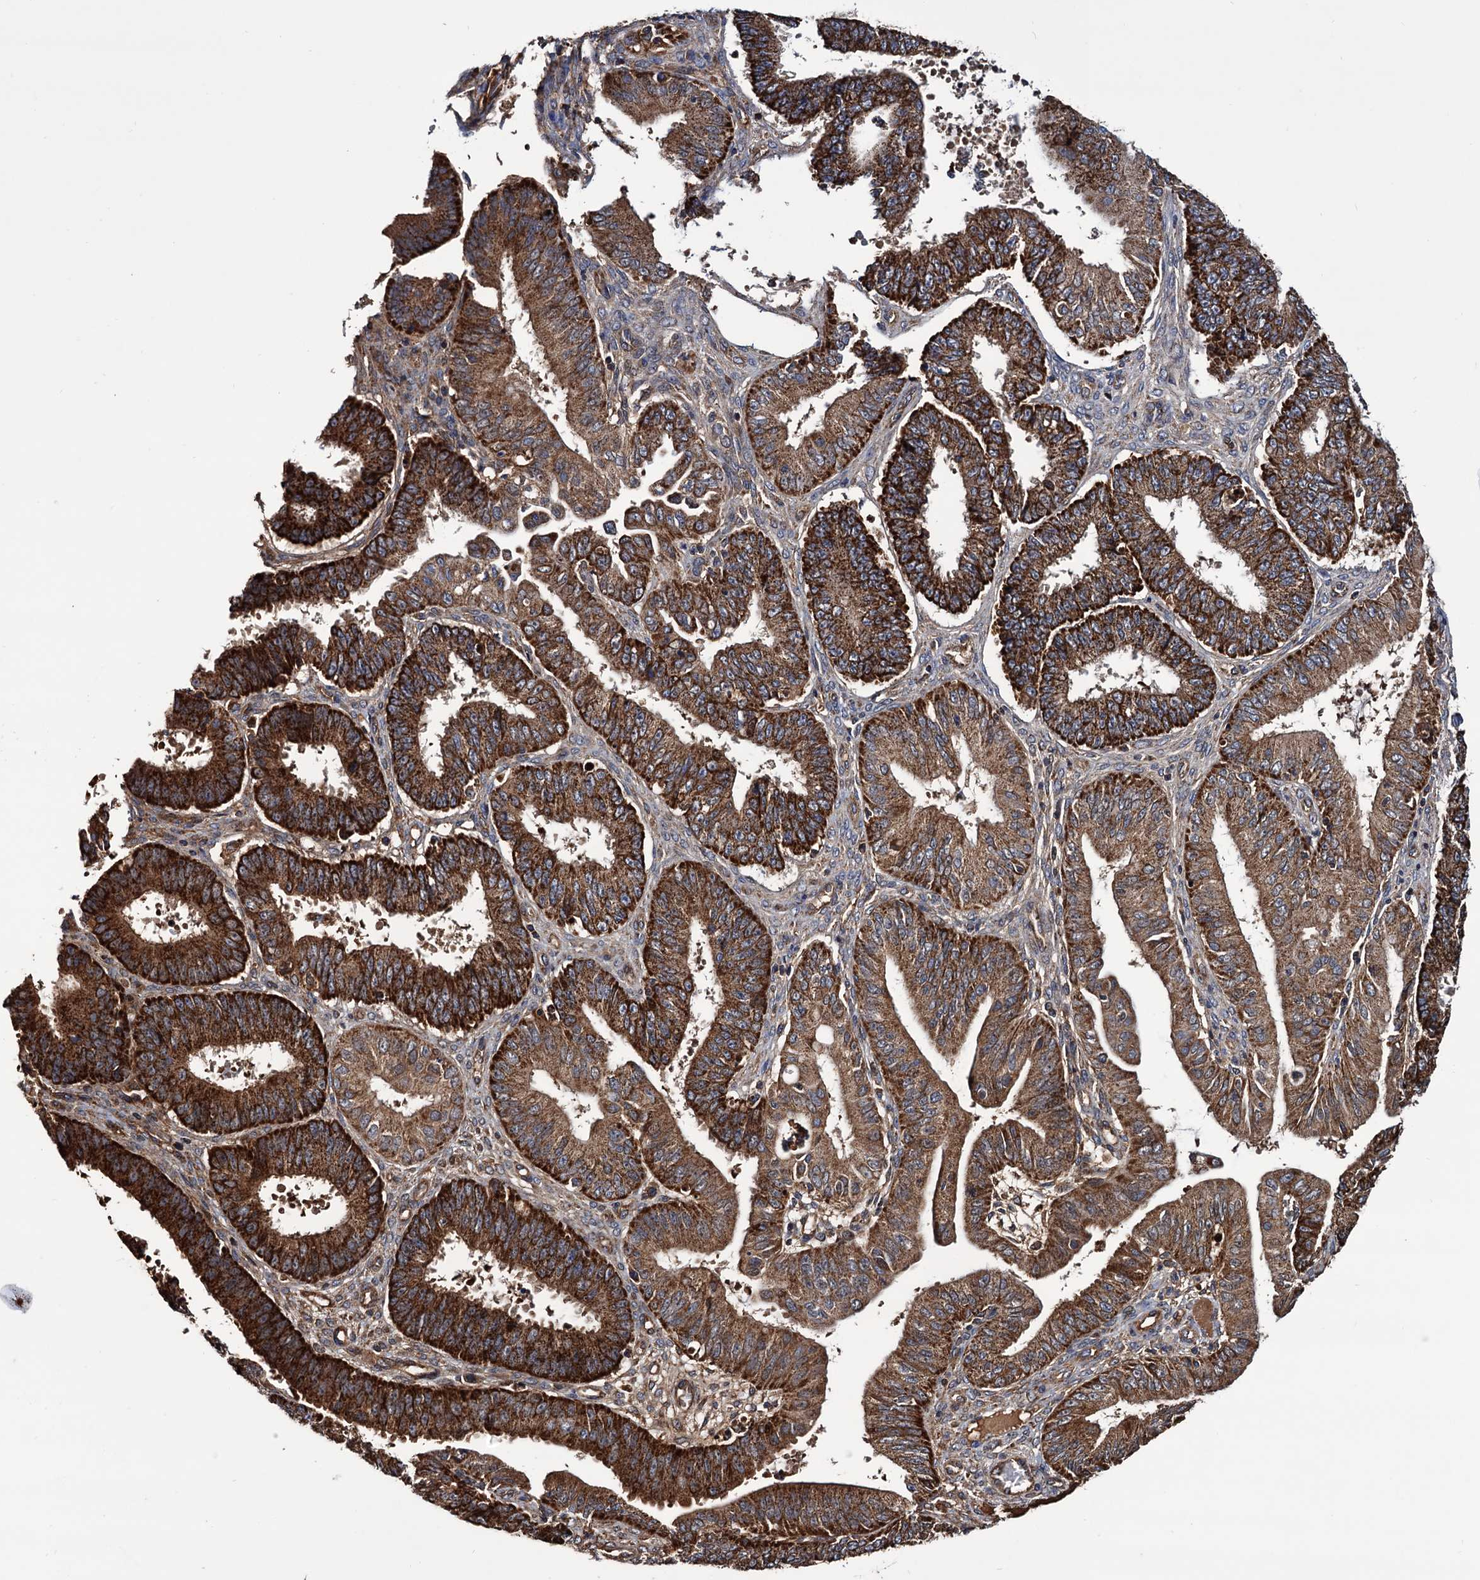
{"staining": {"intensity": "strong", "quantity": ">75%", "location": "cytoplasmic/membranous"}, "tissue": "ovarian cancer", "cell_type": "Tumor cells", "image_type": "cancer", "snomed": [{"axis": "morphology", "description": "Carcinoma, endometroid"}, {"axis": "topography", "description": "Appendix"}, {"axis": "topography", "description": "Ovary"}], "caption": "This is an image of IHC staining of ovarian endometroid carcinoma, which shows strong positivity in the cytoplasmic/membranous of tumor cells.", "gene": "MRPL42", "patient": {"sex": "female", "age": 42}}